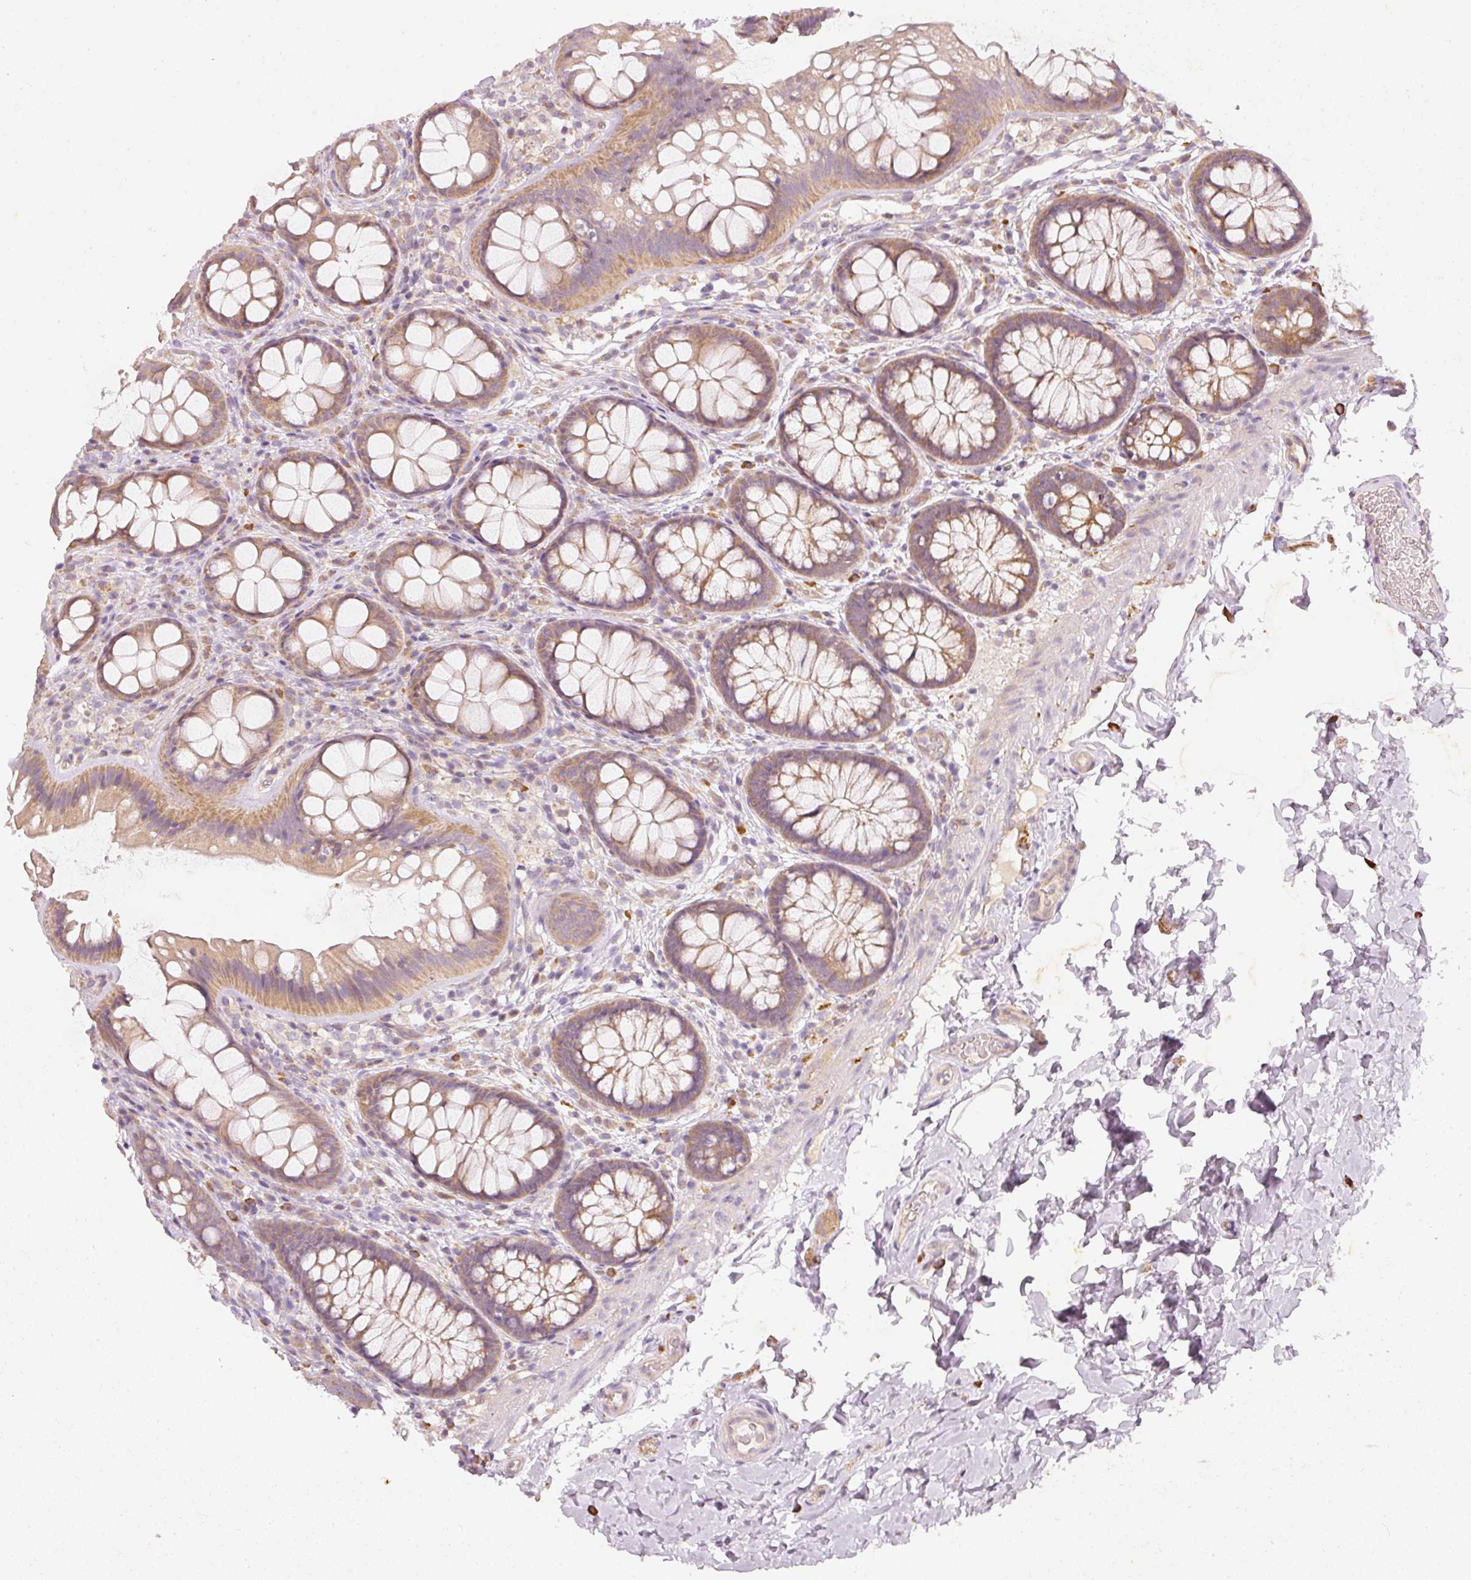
{"staining": {"intensity": "negative", "quantity": "none", "location": "none"}, "tissue": "colon", "cell_type": "Endothelial cells", "image_type": "normal", "snomed": [{"axis": "morphology", "description": "Normal tissue, NOS"}, {"axis": "topography", "description": "Colon"}], "caption": "IHC image of benign colon: human colon stained with DAB (3,3'-diaminobenzidine) reveals no significant protein expression in endothelial cells.", "gene": "RGL2", "patient": {"sex": "male", "age": 46}}